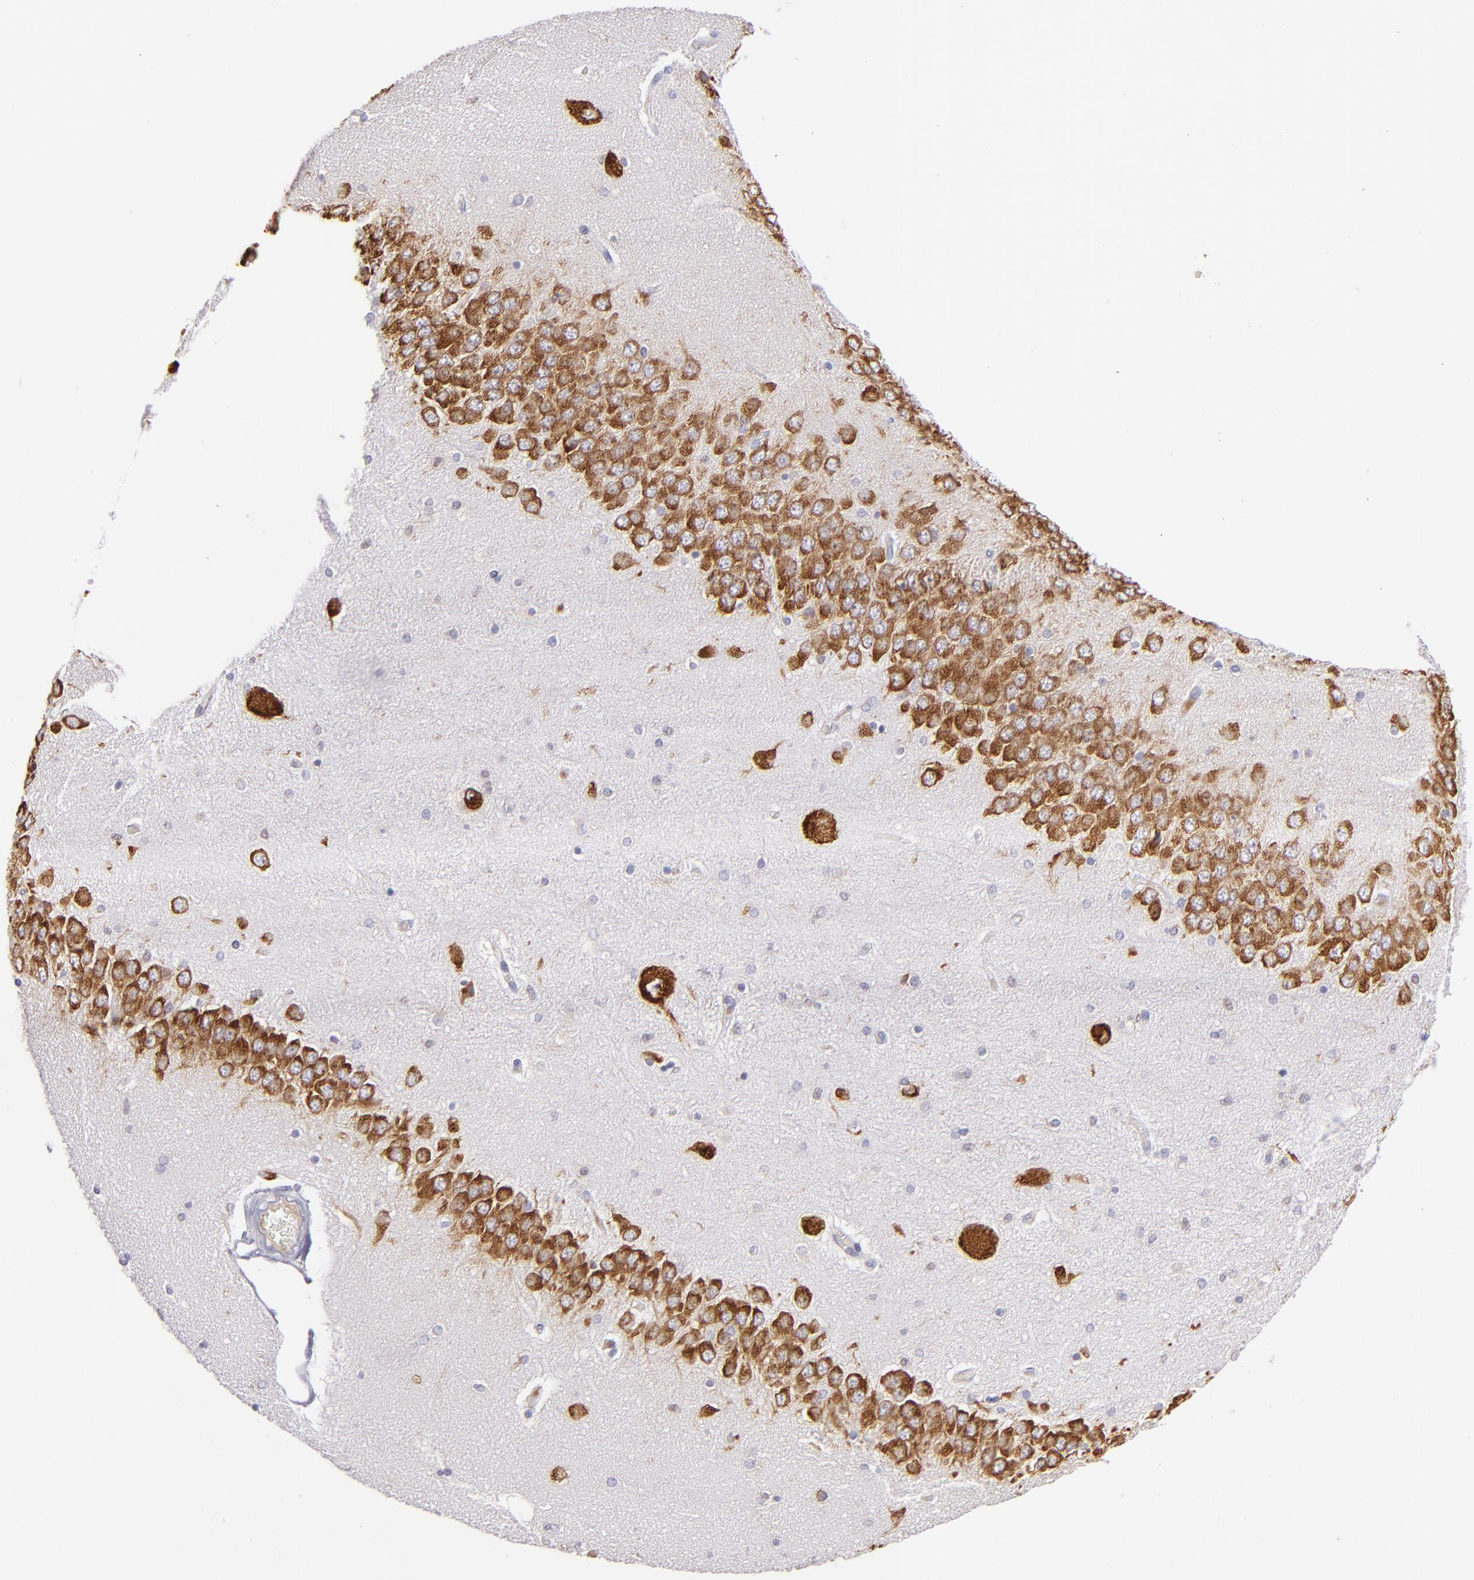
{"staining": {"intensity": "negative", "quantity": "none", "location": "none"}, "tissue": "hippocampus", "cell_type": "Glial cells", "image_type": "normal", "snomed": [{"axis": "morphology", "description": "Normal tissue, NOS"}, {"axis": "topography", "description": "Hippocampus"}], "caption": "Human hippocampus stained for a protein using immunohistochemistry demonstrates no staining in glial cells.", "gene": "IRF8", "patient": {"sex": "female", "age": 54}}